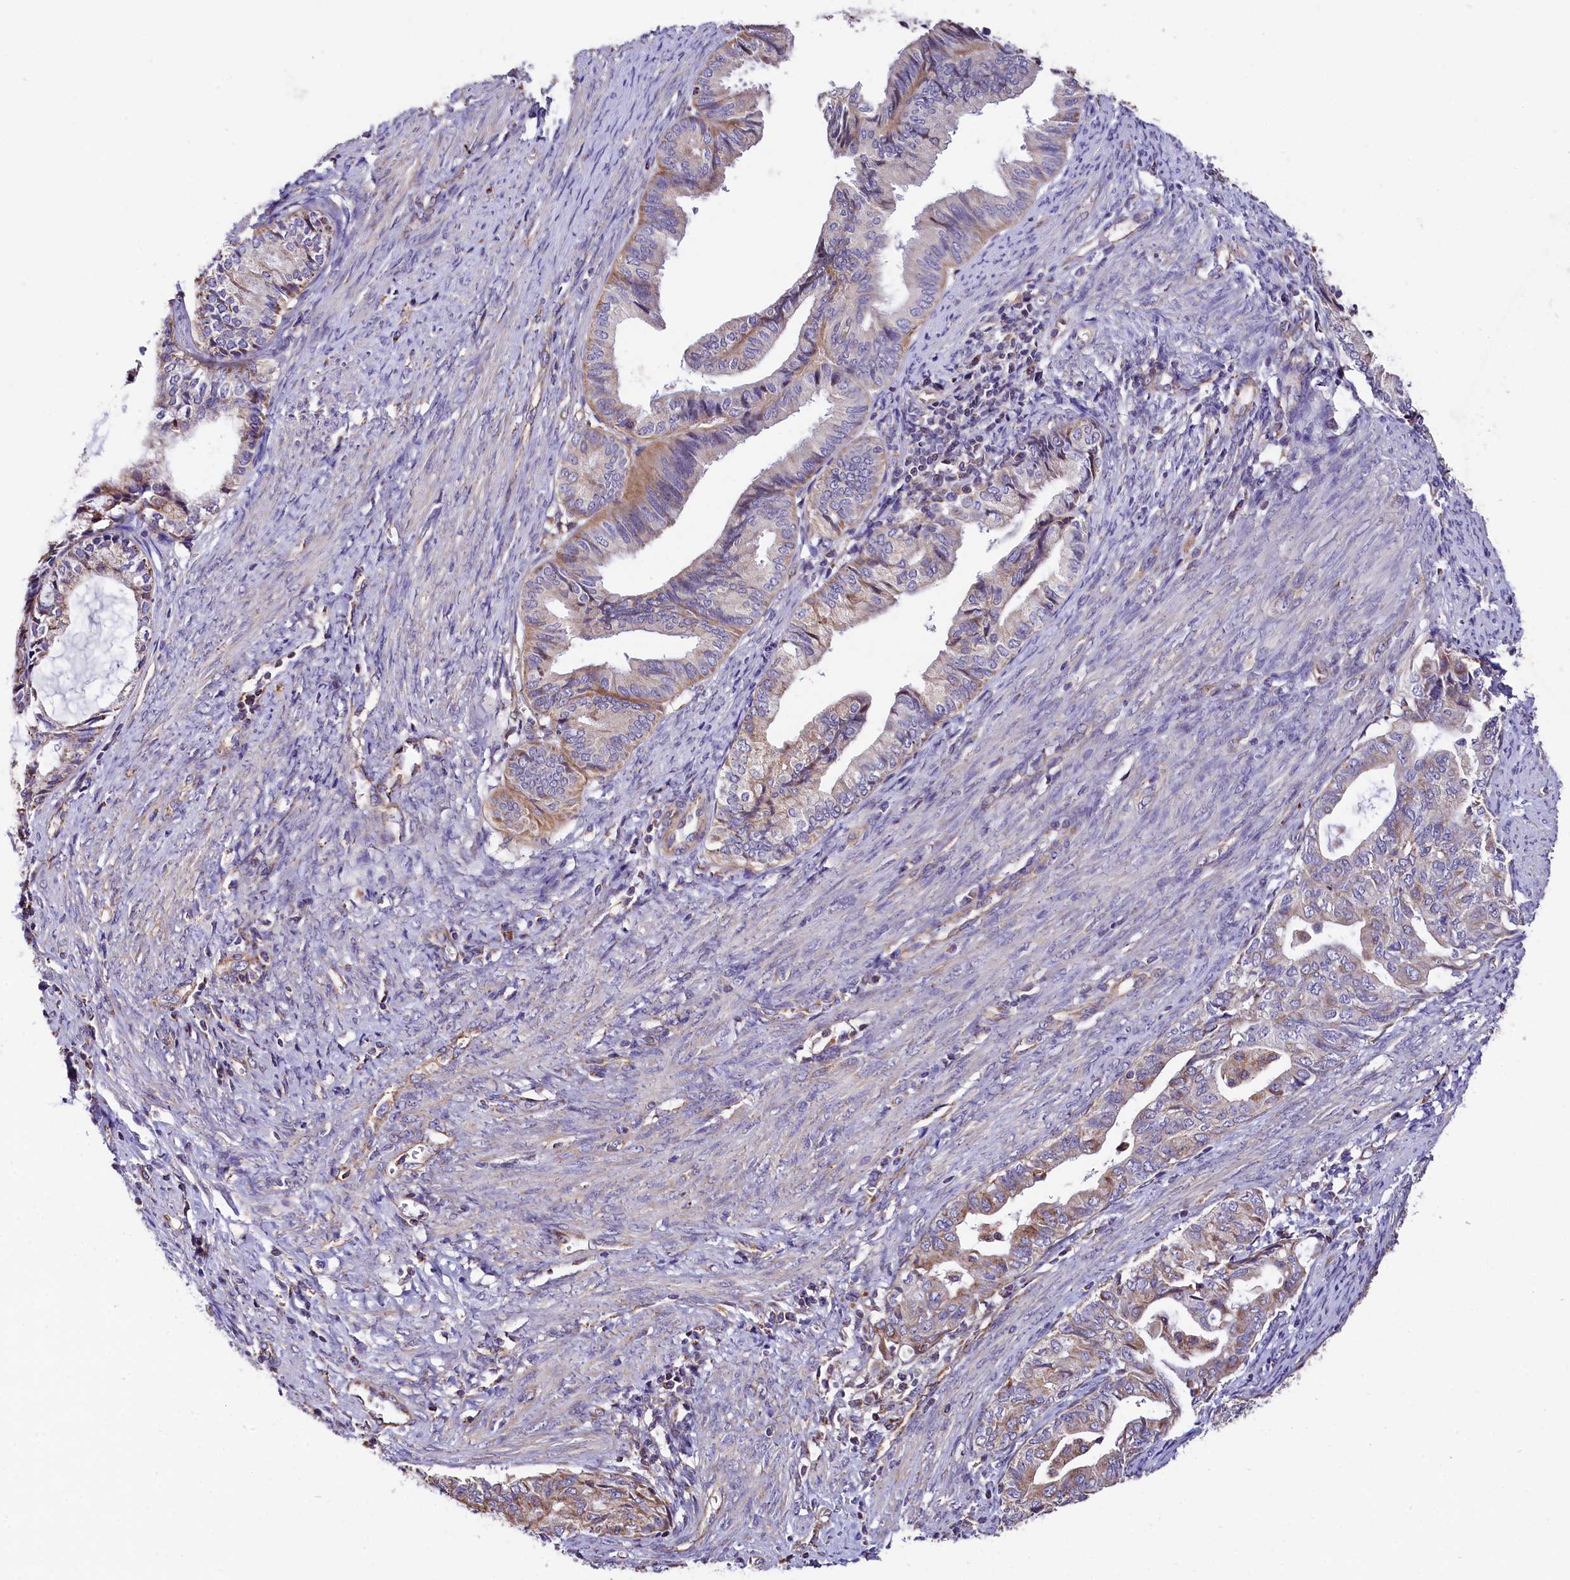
{"staining": {"intensity": "weak", "quantity": "<25%", "location": "cytoplasmic/membranous"}, "tissue": "endometrial cancer", "cell_type": "Tumor cells", "image_type": "cancer", "snomed": [{"axis": "morphology", "description": "Adenocarcinoma, NOS"}, {"axis": "topography", "description": "Endometrium"}], "caption": "Histopathology image shows no significant protein positivity in tumor cells of endometrial cancer (adenocarcinoma).", "gene": "ACAA2", "patient": {"sex": "female", "age": 86}}